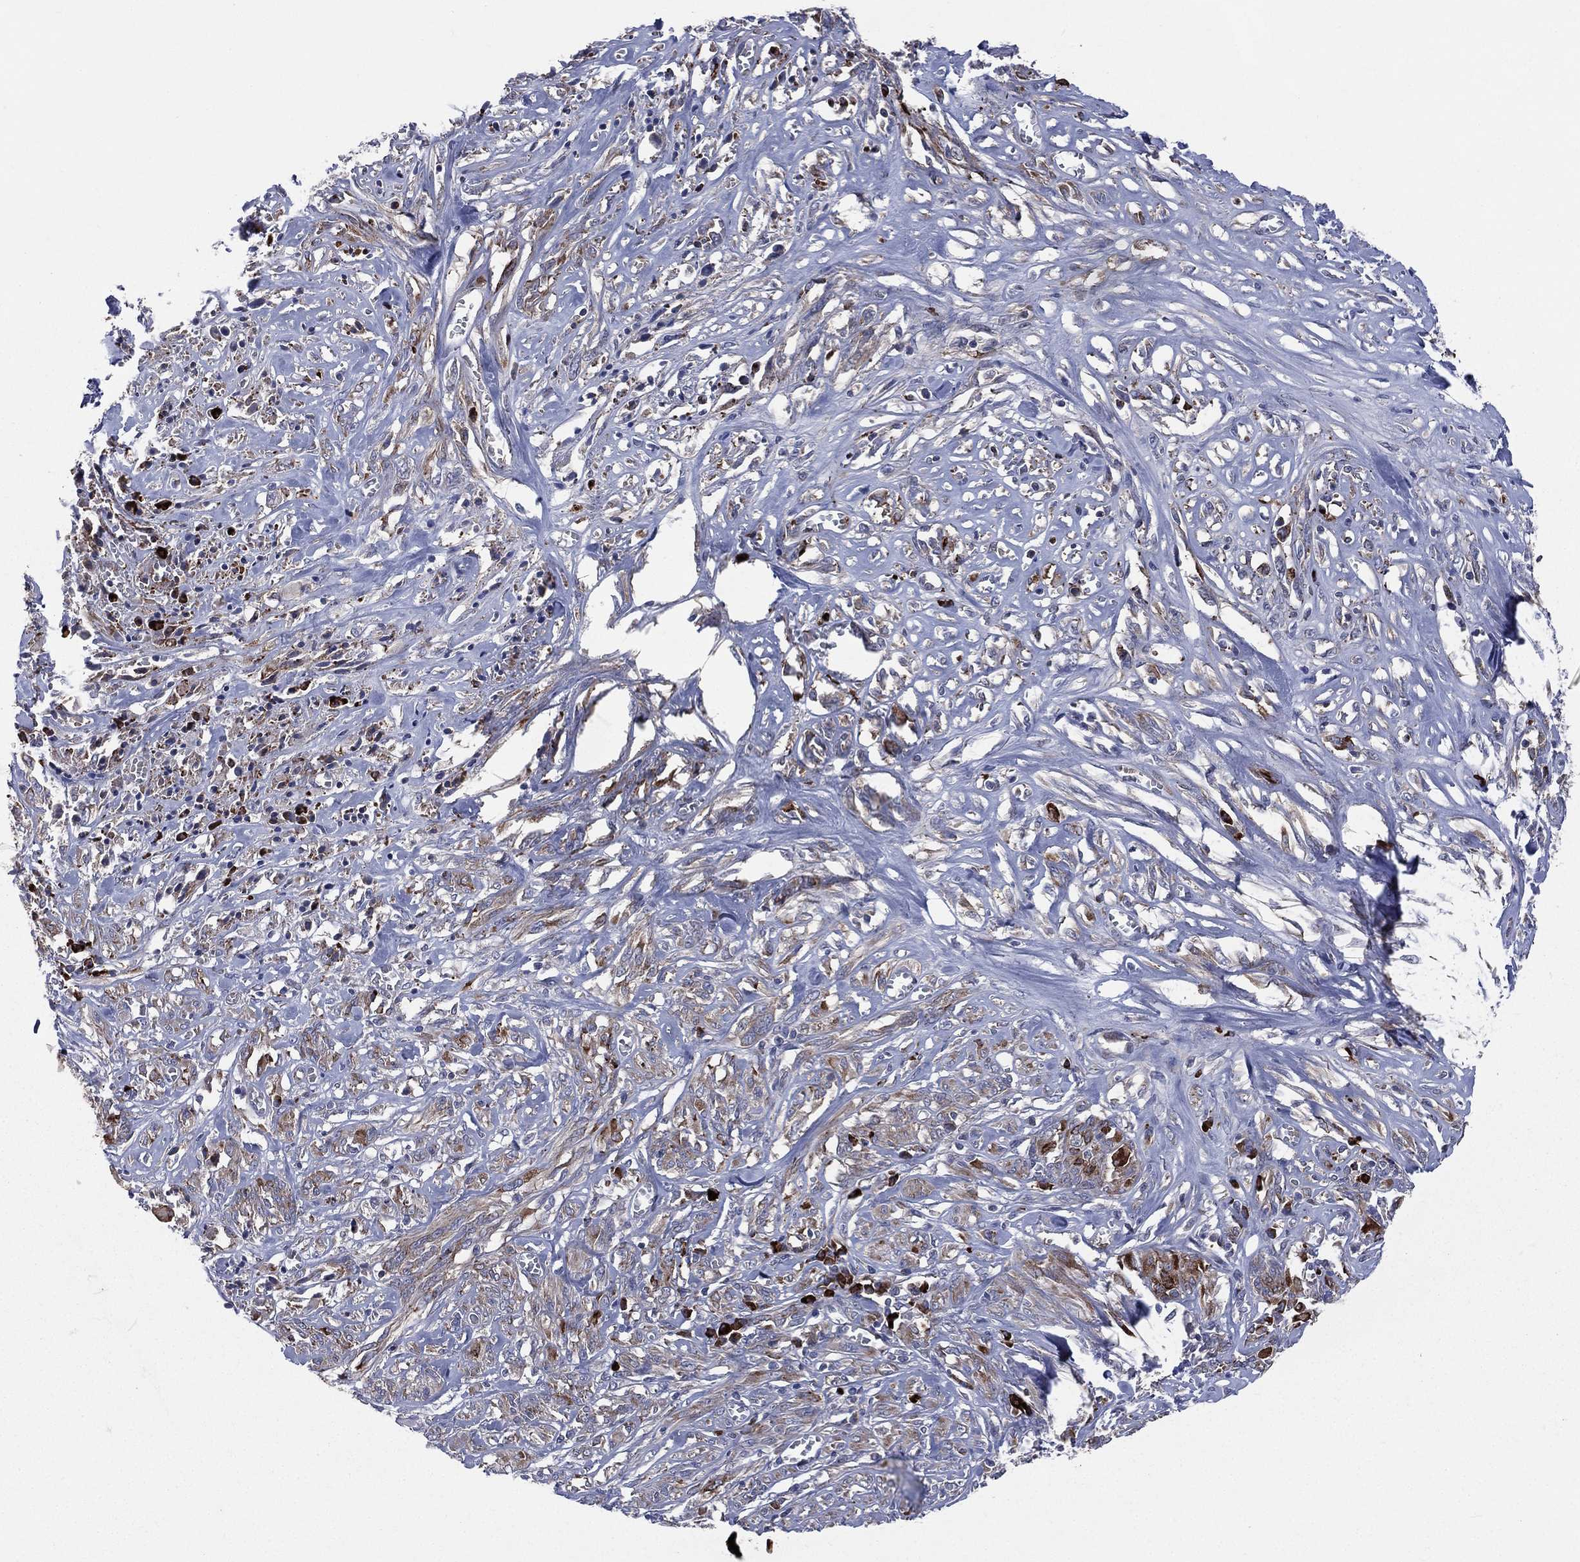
{"staining": {"intensity": "moderate", "quantity": "25%-75%", "location": "cytoplasmic/membranous"}, "tissue": "melanoma", "cell_type": "Tumor cells", "image_type": "cancer", "snomed": [{"axis": "morphology", "description": "Malignant melanoma, NOS"}, {"axis": "topography", "description": "Skin"}], "caption": "Malignant melanoma stained with a protein marker exhibits moderate staining in tumor cells.", "gene": "CCDC159", "patient": {"sex": "female", "age": 91}}